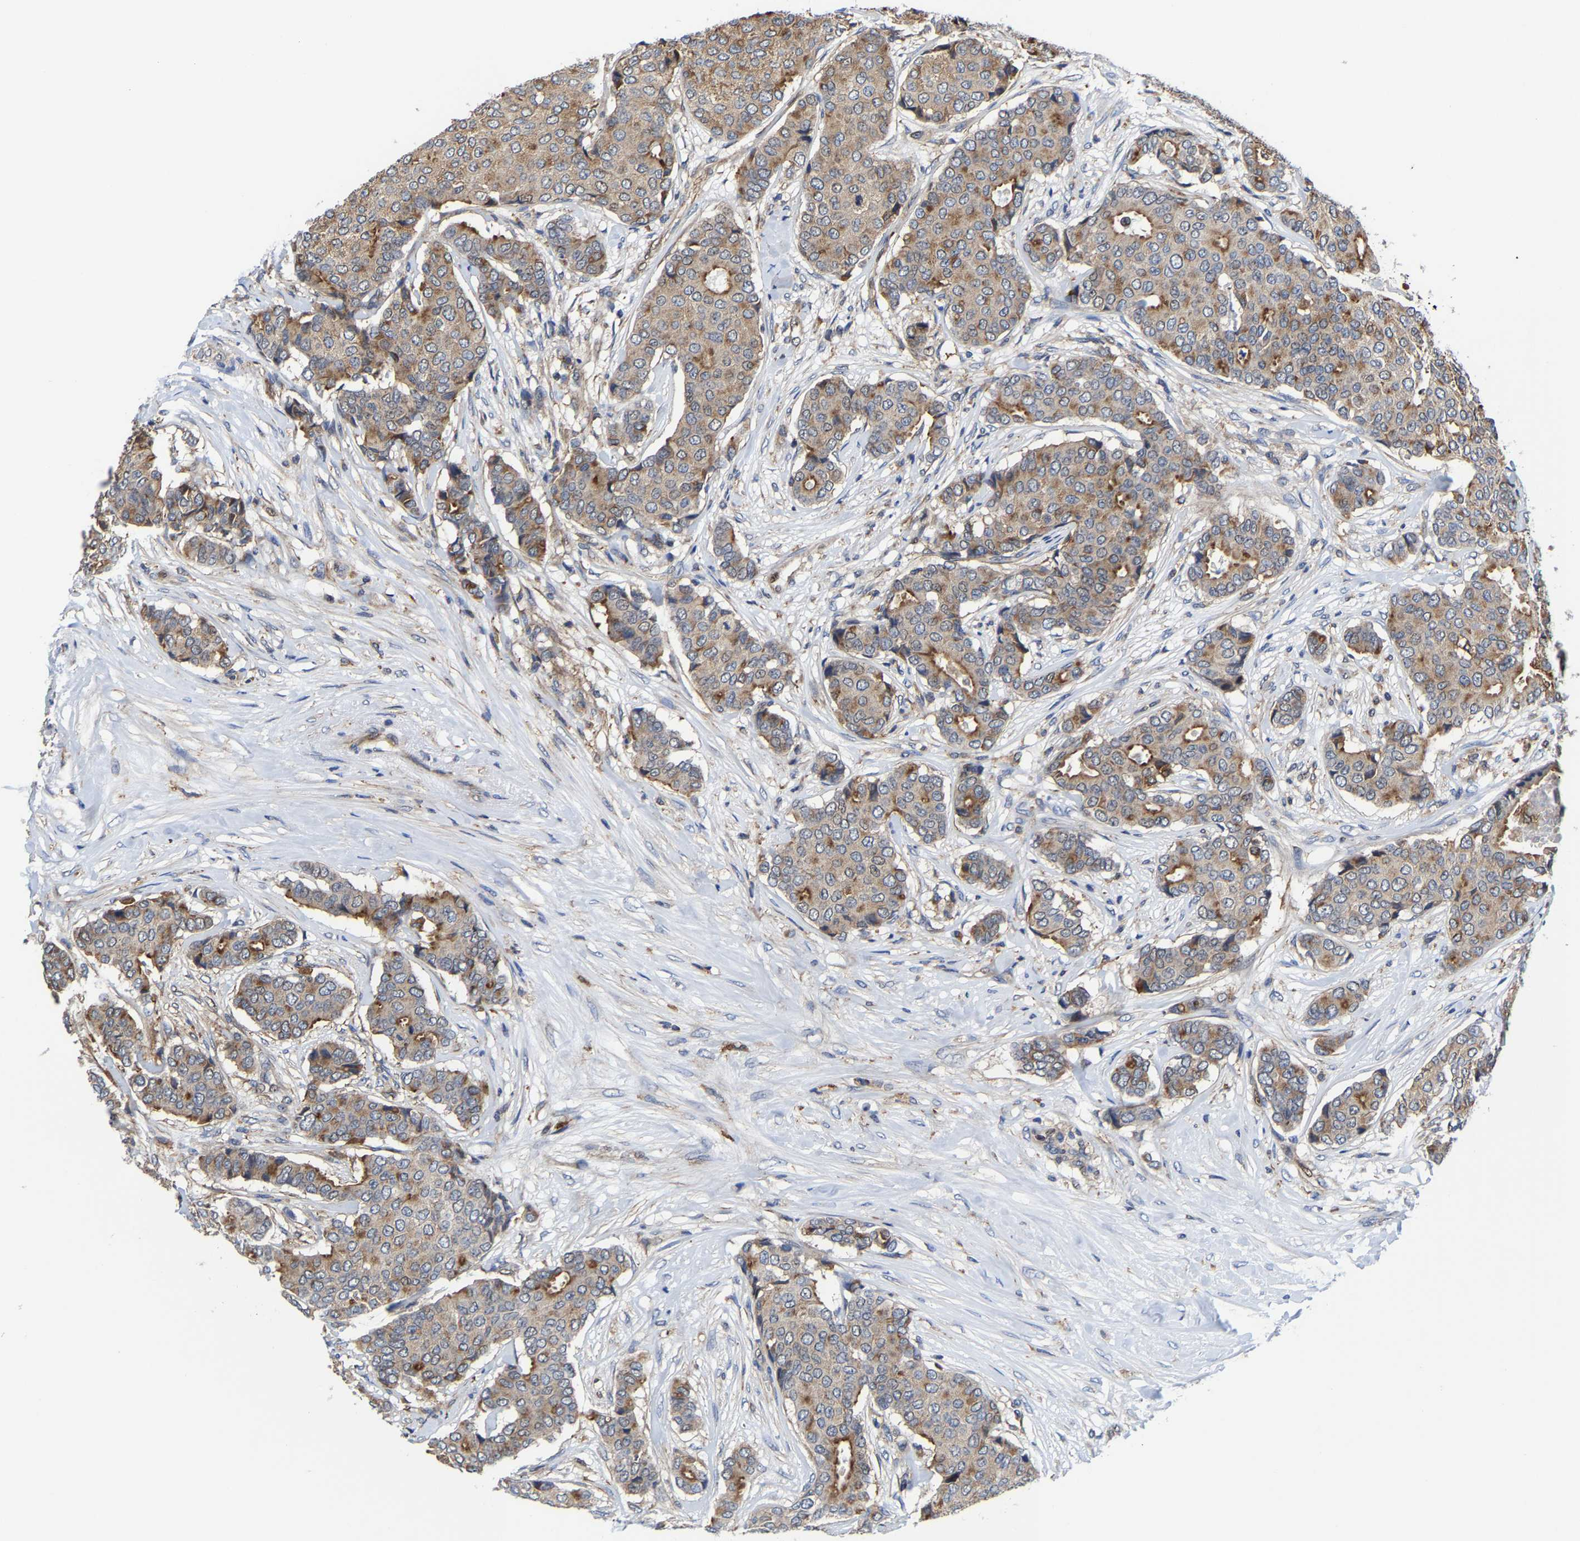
{"staining": {"intensity": "moderate", "quantity": "25%-75%", "location": "cytoplasmic/membranous"}, "tissue": "breast cancer", "cell_type": "Tumor cells", "image_type": "cancer", "snomed": [{"axis": "morphology", "description": "Duct carcinoma"}, {"axis": "topography", "description": "Breast"}], "caption": "Immunohistochemistry (IHC) staining of breast infiltrating ductal carcinoma, which displays medium levels of moderate cytoplasmic/membranous positivity in approximately 25%-75% of tumor cells indicating moderate cytoplasmic/membranous protein expression. The staining was performed using DAB (3,3'-diaminobenzidine) (brown) for protein detection and nuclei were counterstained in hematoxylin (blue).", "gene": "PFKFB3", "patient": {"sex": "female", "age": 75}}